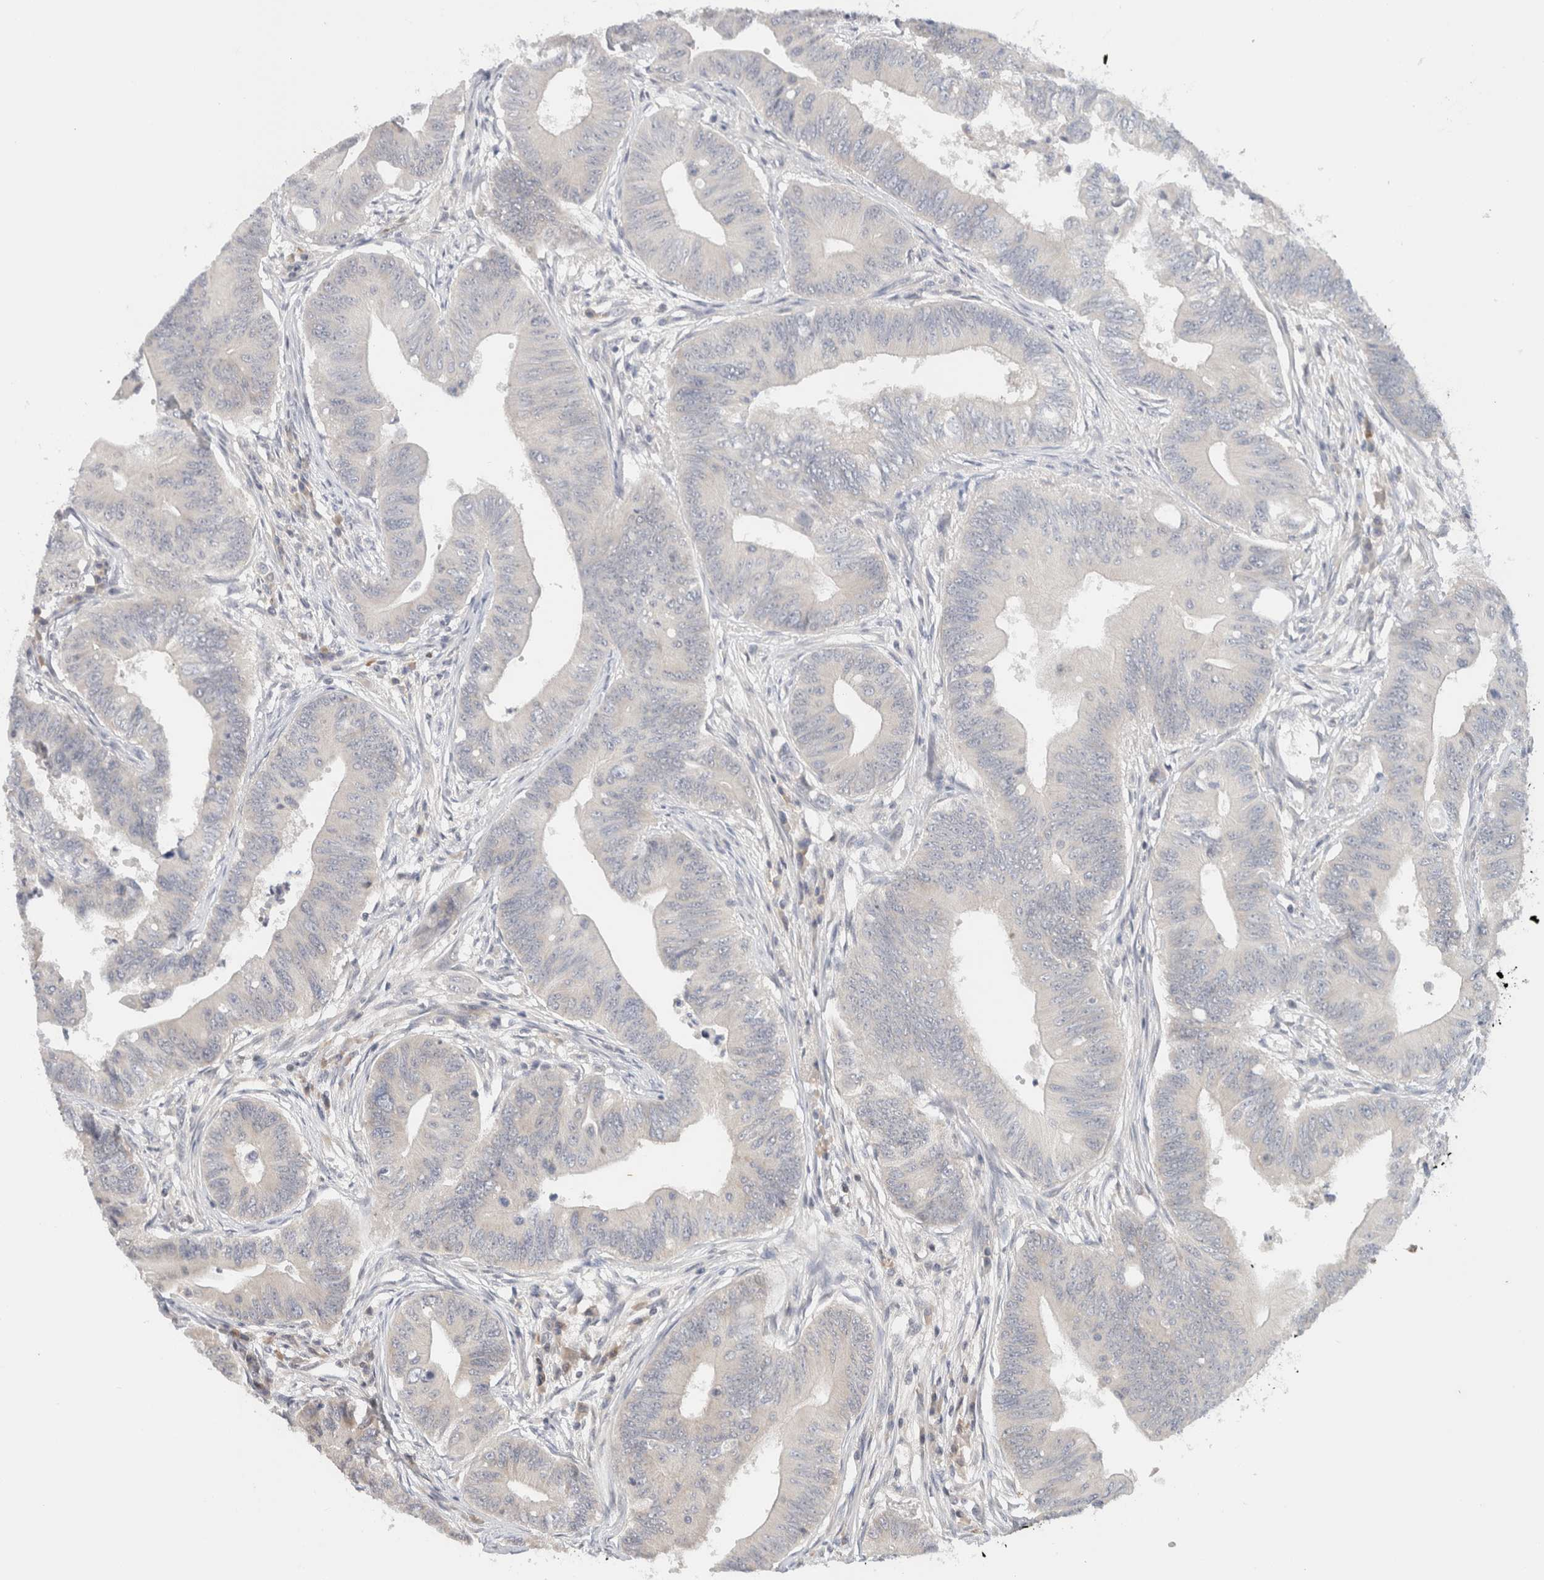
{"staining": {"intensity": "negative", "quantity": "none", "location": "none"}, "tissue": "colorectal cancer", "cell_type": "Tumor cells", "image_type": "cancer", "snomed": [{"axis": "morphology", "description": "Adenoma, NOS"}, {"axis": "morphology", "description": "Adenocarcinoma, NOS"}, {"axis": "topography", "description": "Colon"}], "caption": "Immunohistochemical staining of colorectal adenoma demonstrates no significant expression in tumor cells.", "gene": "SPRTN", "patient": {"sex": "male", "age": 79}}